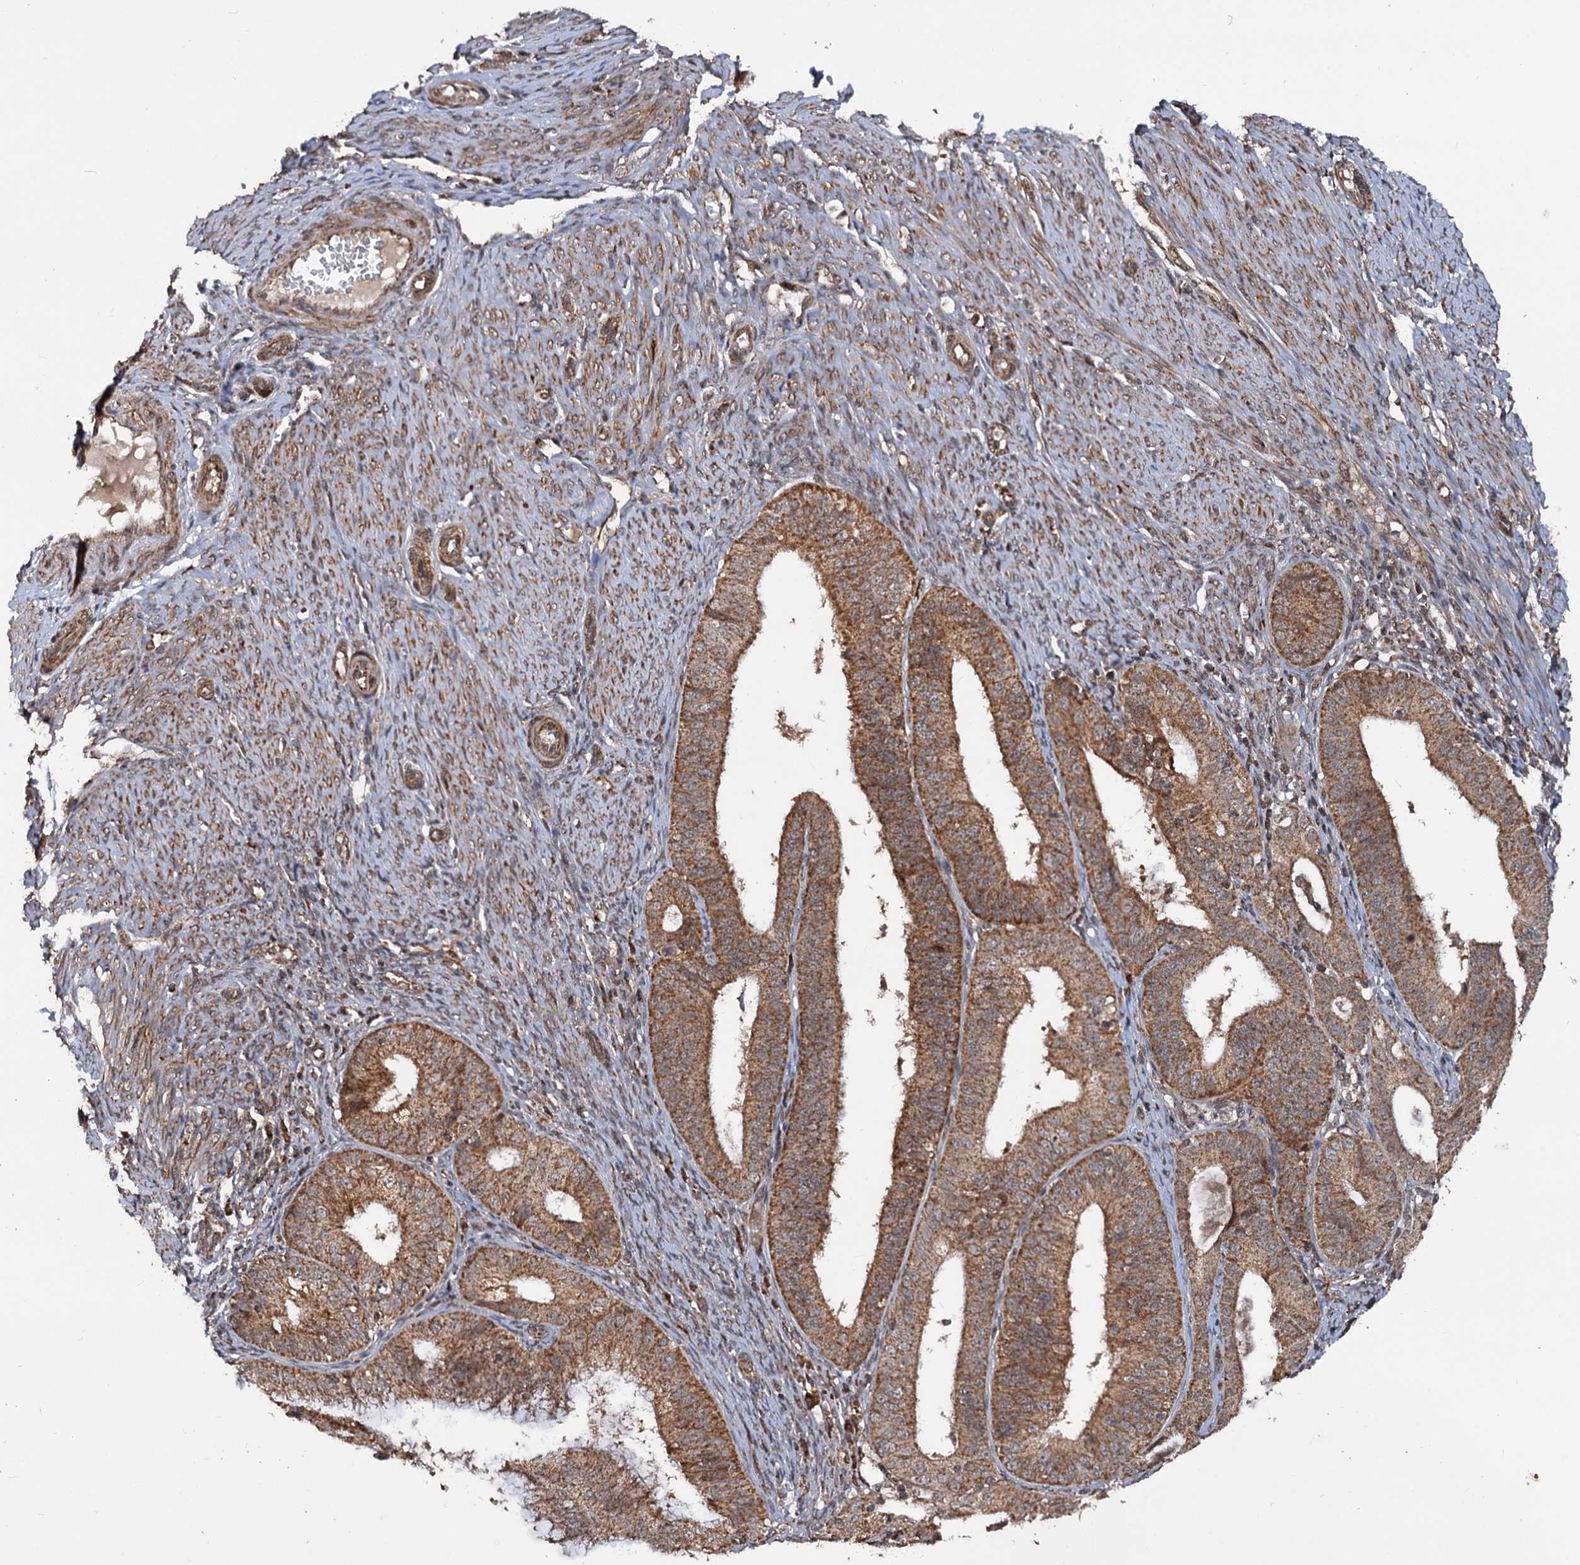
{"staining": {"intensity": "moderate", "quantity": ">75%", "location": "cytoplasmic/membranous"}, "tissue": "endometrial cancer", "cell_type": "Tumor cells", "image_type": "cancer", "snomed": [{"axis": "morphology", "description": "Adenocarcinoma, NOS"}, {"axis": "topography", "description": "Endometrium"}], "caption": "DAB (3,3'-diaminobenzidine) immunohistochemical staining of human endometrial cancer (adenocarcinoma) reveals moderate cytoplasmic/membranous protein staining in about >75% of tumor cells. The staining was performed using DAB (3,3'-diaminobenzidine) to visualize the protein expression in brown, while the nuclei were stained in blue with hematoxylin (Magnification: 20x).", "gene": "CEP76", "patient": {"sex": "female", "age": 51}}